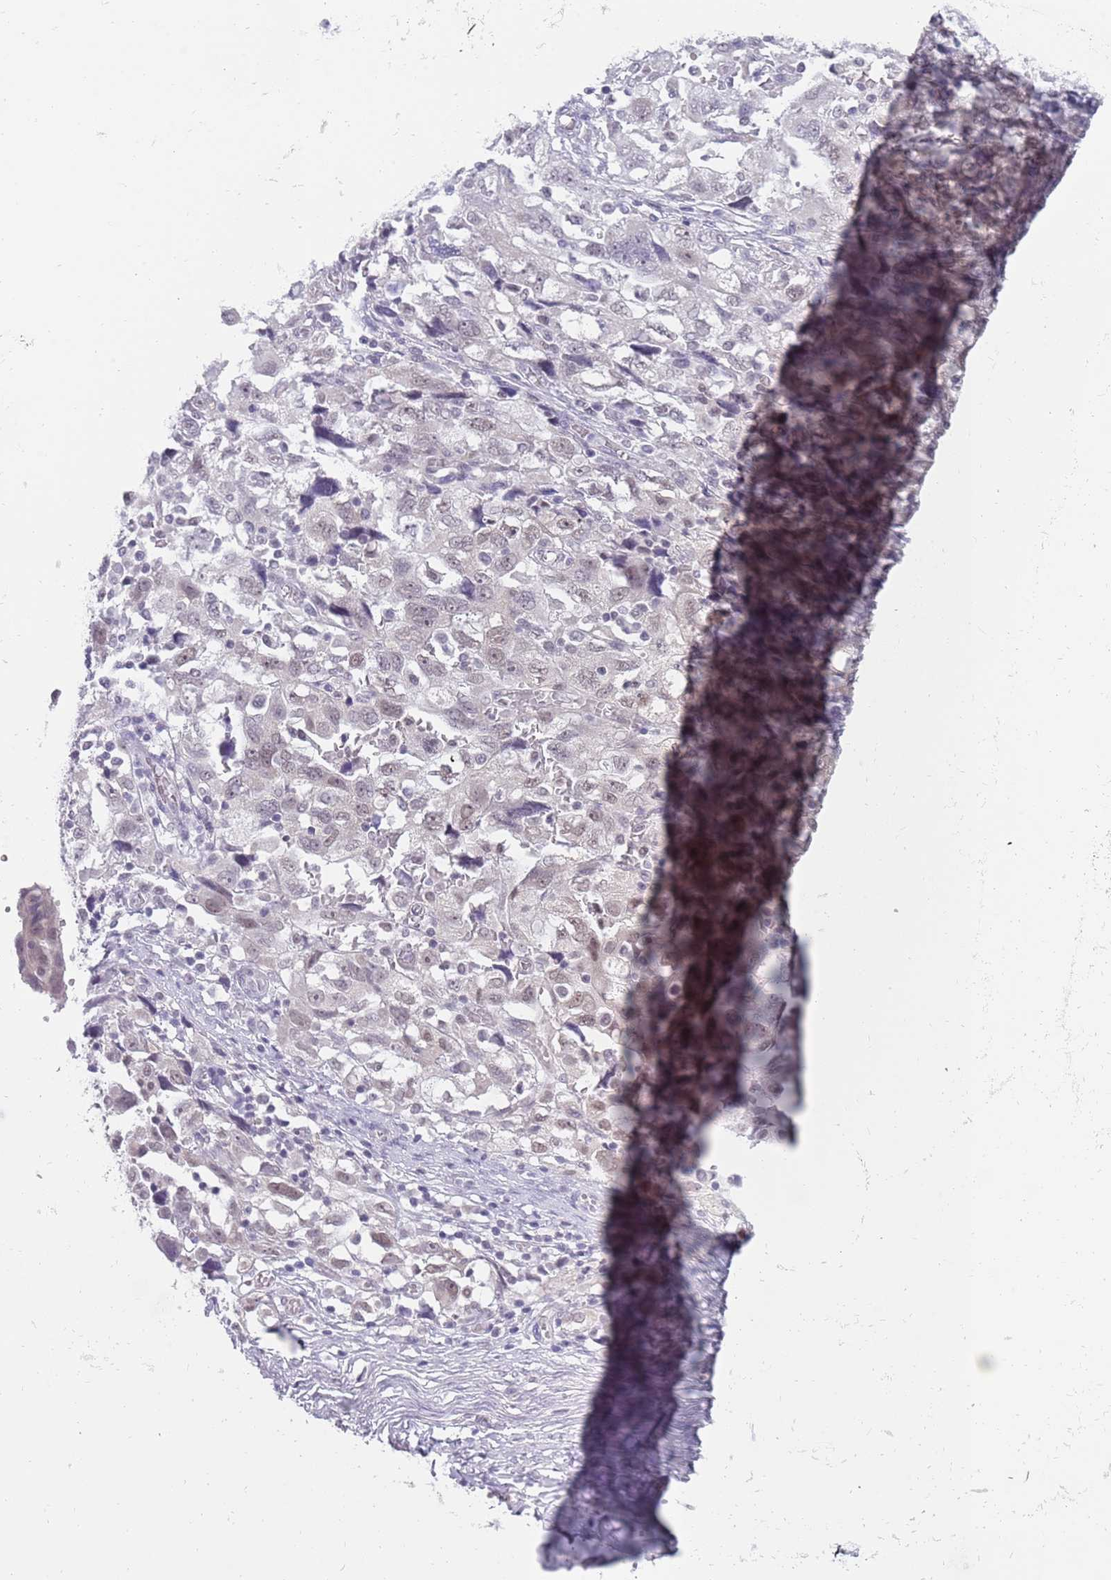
{"staining": {"intensity": "negative", "quantity": "none", "location": "none"}, "tissue": "ovarian cancer", "cell_type": "Tumor cells", "image_type": "cancer", "snomed": [{"axis": "morphology", "description": "Carcinoma, NOS"}, {"axis": "morphology", "description": "Cystadenocarcinoma, serous, NOS"}, {"axis": "topography", "description": "Ovary"}], "caption": "Tumor cells show no significant staining in serous cystadenocarcinoma (ovarian).", "gene": "SEPHS2", "patient": {"sex": "female", "age": 69}}